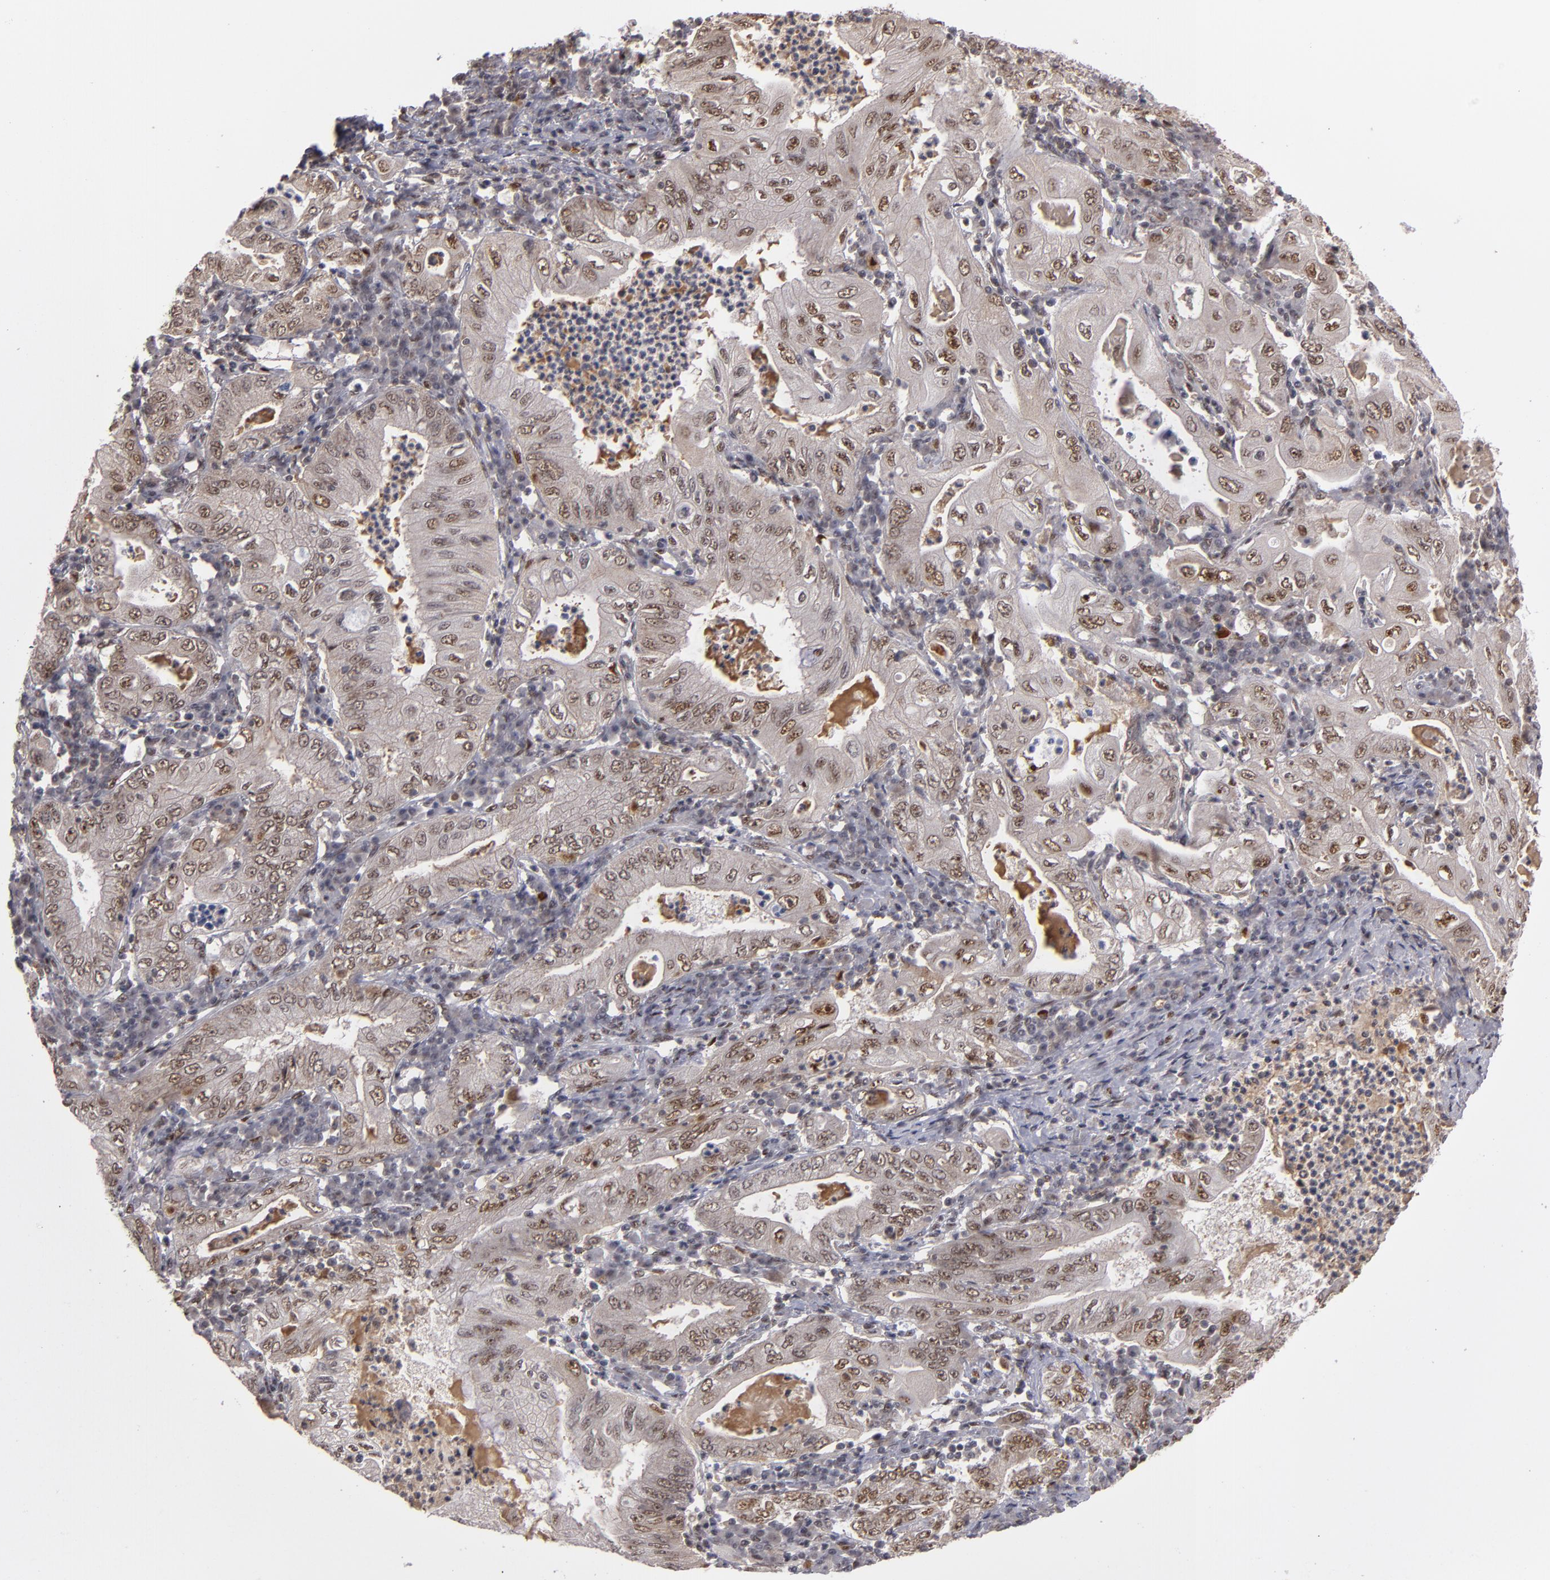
{"staining": {"intensity": "moderate", "quantity": "25%-75%", "location": "nuclear"}, "tissue": "stomach cancer", "cell_type": "Tumor cells", "image_type": "cancer", "snomed": [{"axis": "morphology", "description": "Normal tissue, NOS"}, {"axis": "morphology", "description": "Adenocarcinoma, NOS"}, {"axis": "topography", "description": "Esophagus"}, {"axis": "topography", "description": "Stomach, upper"}, {"axis": "topography", "description": "Peripheral nerve tissue"}], "caption": "This histopathology image exhibits IHC staining of stomach adenocarcinoma, with medium moderate nuclear staining in approximately 25%-75% of tumor cells.", "gene": "ZNF234", "patient": {"sex": "male", "age": 62}}